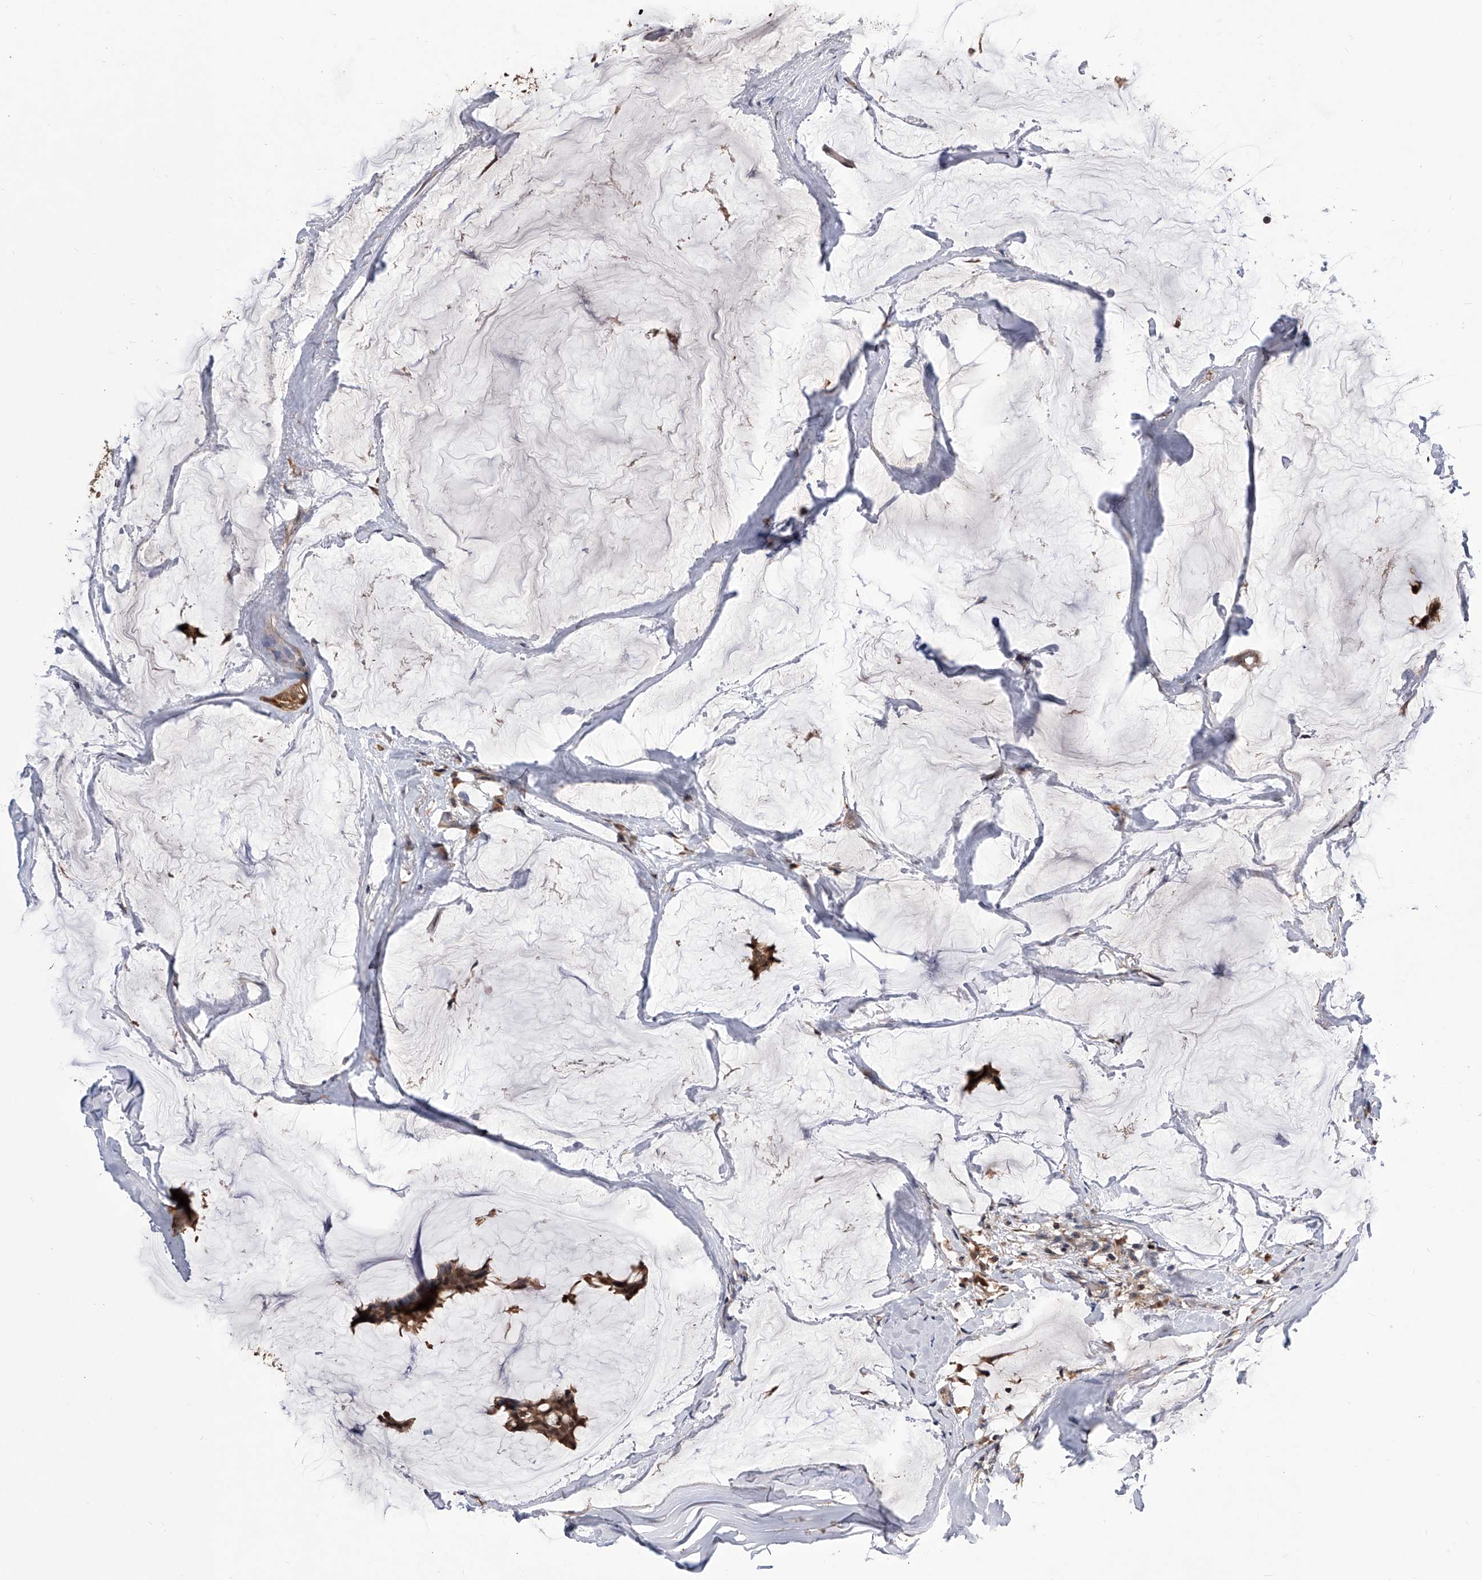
{"staining": {"intensity": "strong", "quantity": ">75%", "location": "cytoplasmic/membranous,nuclear"}, "tissue": "breast cancer", "cell_type": "Tumor cells", "image_type": "cancer", "snomed": [{"axis": "morphology", "description": "Duct carcinoma"}, {"axis": "topography", "description": "Breast"}], "caption": "Immunohistochemistry (IHC) of breast cancer (intraductal carcinoma) exhibits high levels of strong cytoplasmic/membranous and nuclear positivity in approximately >75% of tumor cells.", "gene": "GMDS", "patient": {"sex": "female", "age": 93}}